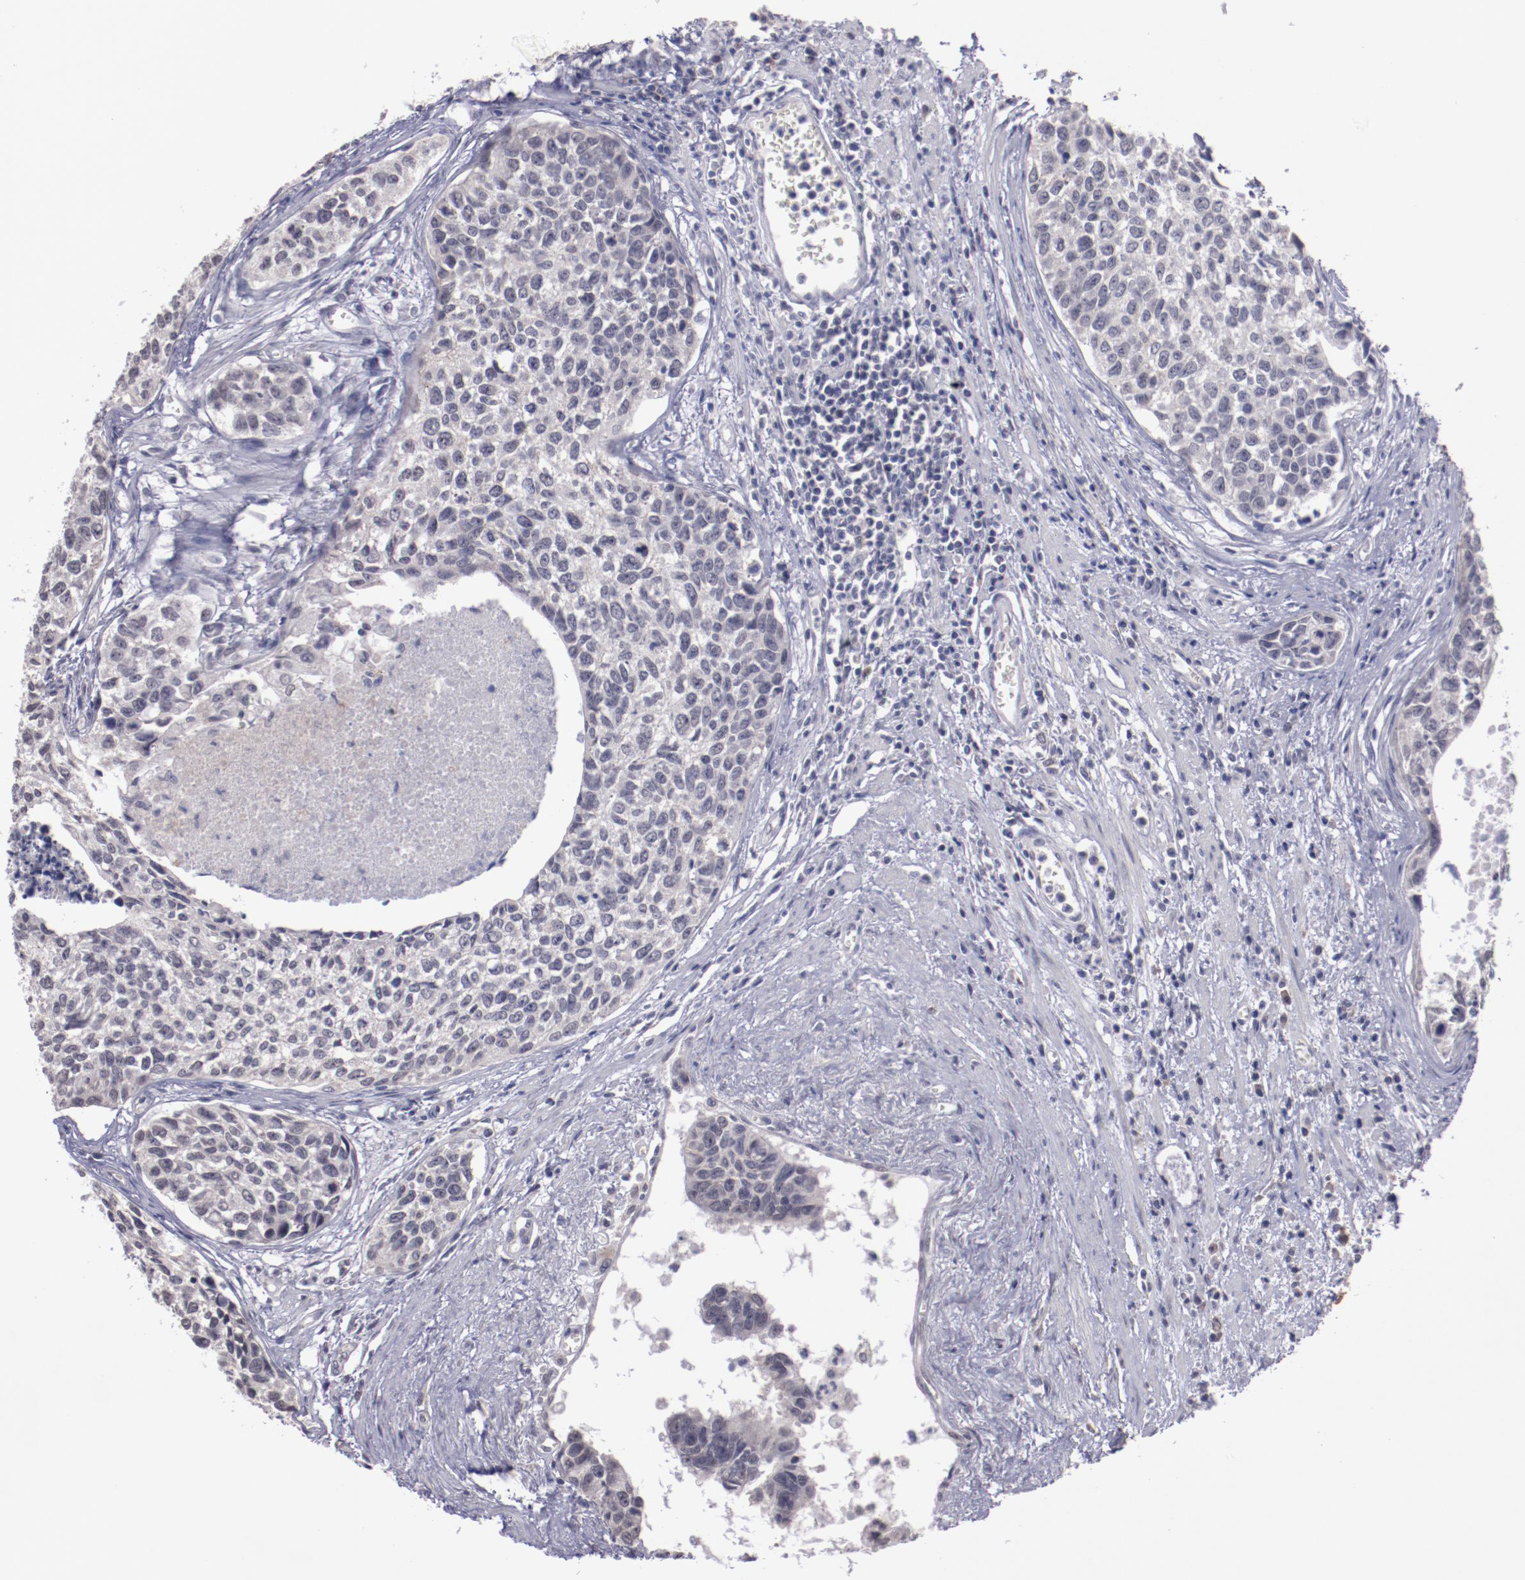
{"staining": {"intensity": "weak", "quantity": "<25%", "location": "cytoplasmic/membranous"}, "tissue": "urothelial cancer", "cell_type": "Tumor cells", "image_type": "cancer", "snomed": [{"axis": "morphology", "description": "Urothelial carcinoma, High grade"}, {"axis": "topography", "description": "Urinary bladder"}], "caption": "This is an immunohistochemistry image of urothelial cancer. There is no staining in tumor cells.", "gene": "NRXN3", "patient": {"sex": "male", "age": 81}}